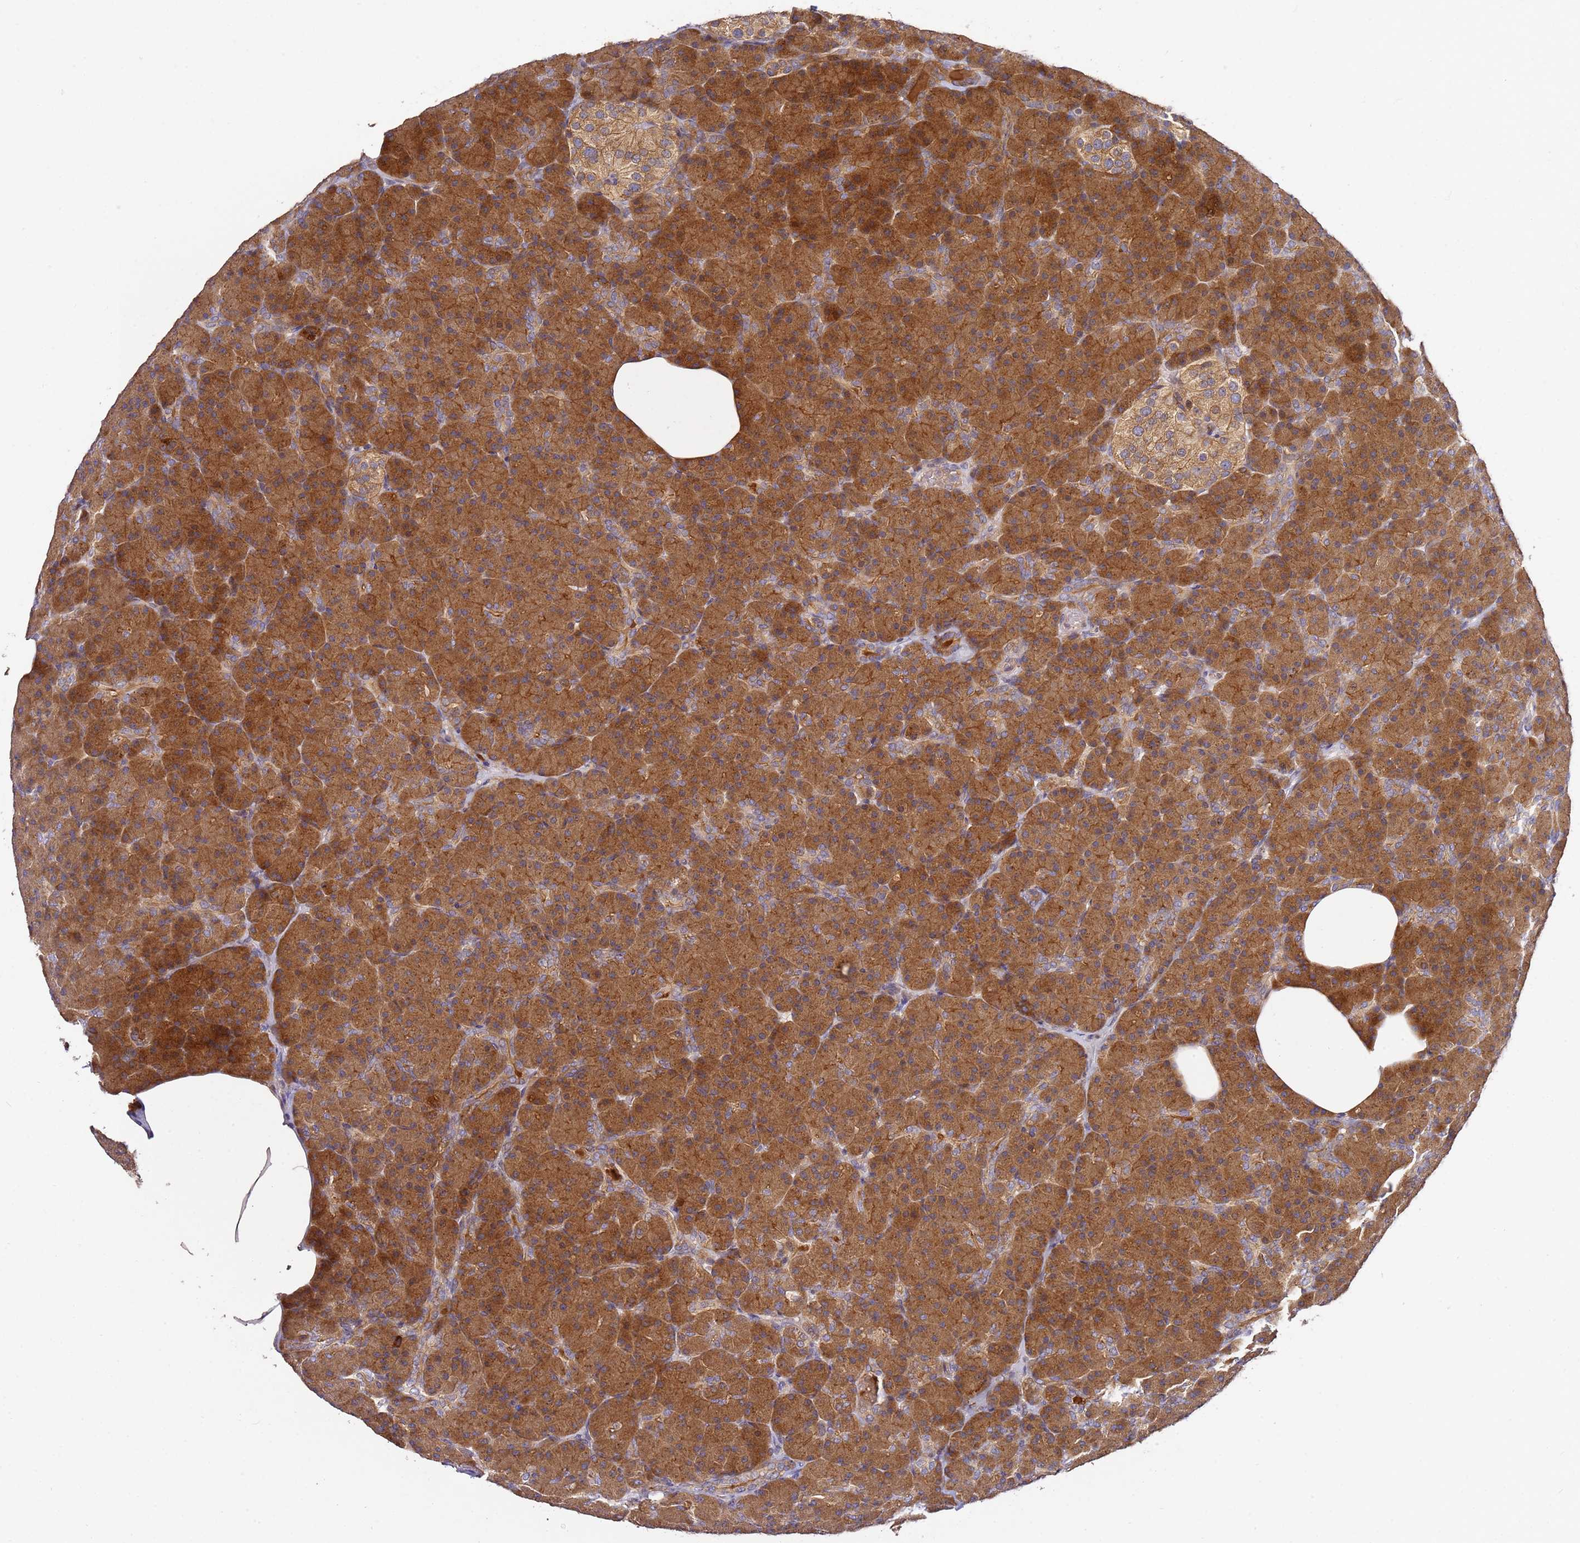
{"staining": {"intensity": "strong", "quantity": ">75%", "location": "cytoplasmic/membranous"}, "tissue": "pancreas", "cell_type": "Exocrine glandular cells", "image_type": "normal", "snomed": [{"axis": "morphology", "description": "Normal tissue, NOS"}, {"axis": "topography", "description": "Pancreas"}], "caption": "A histopathology image showing strong cytoplasmic/membranous staining in approximately >75% of exocrine glandular cells in unremarkable pancreas, as visualized by brown immunohistochemical staining.", "gene": "OSBPL2", "patient": {"sex": "female", "age": 43}}